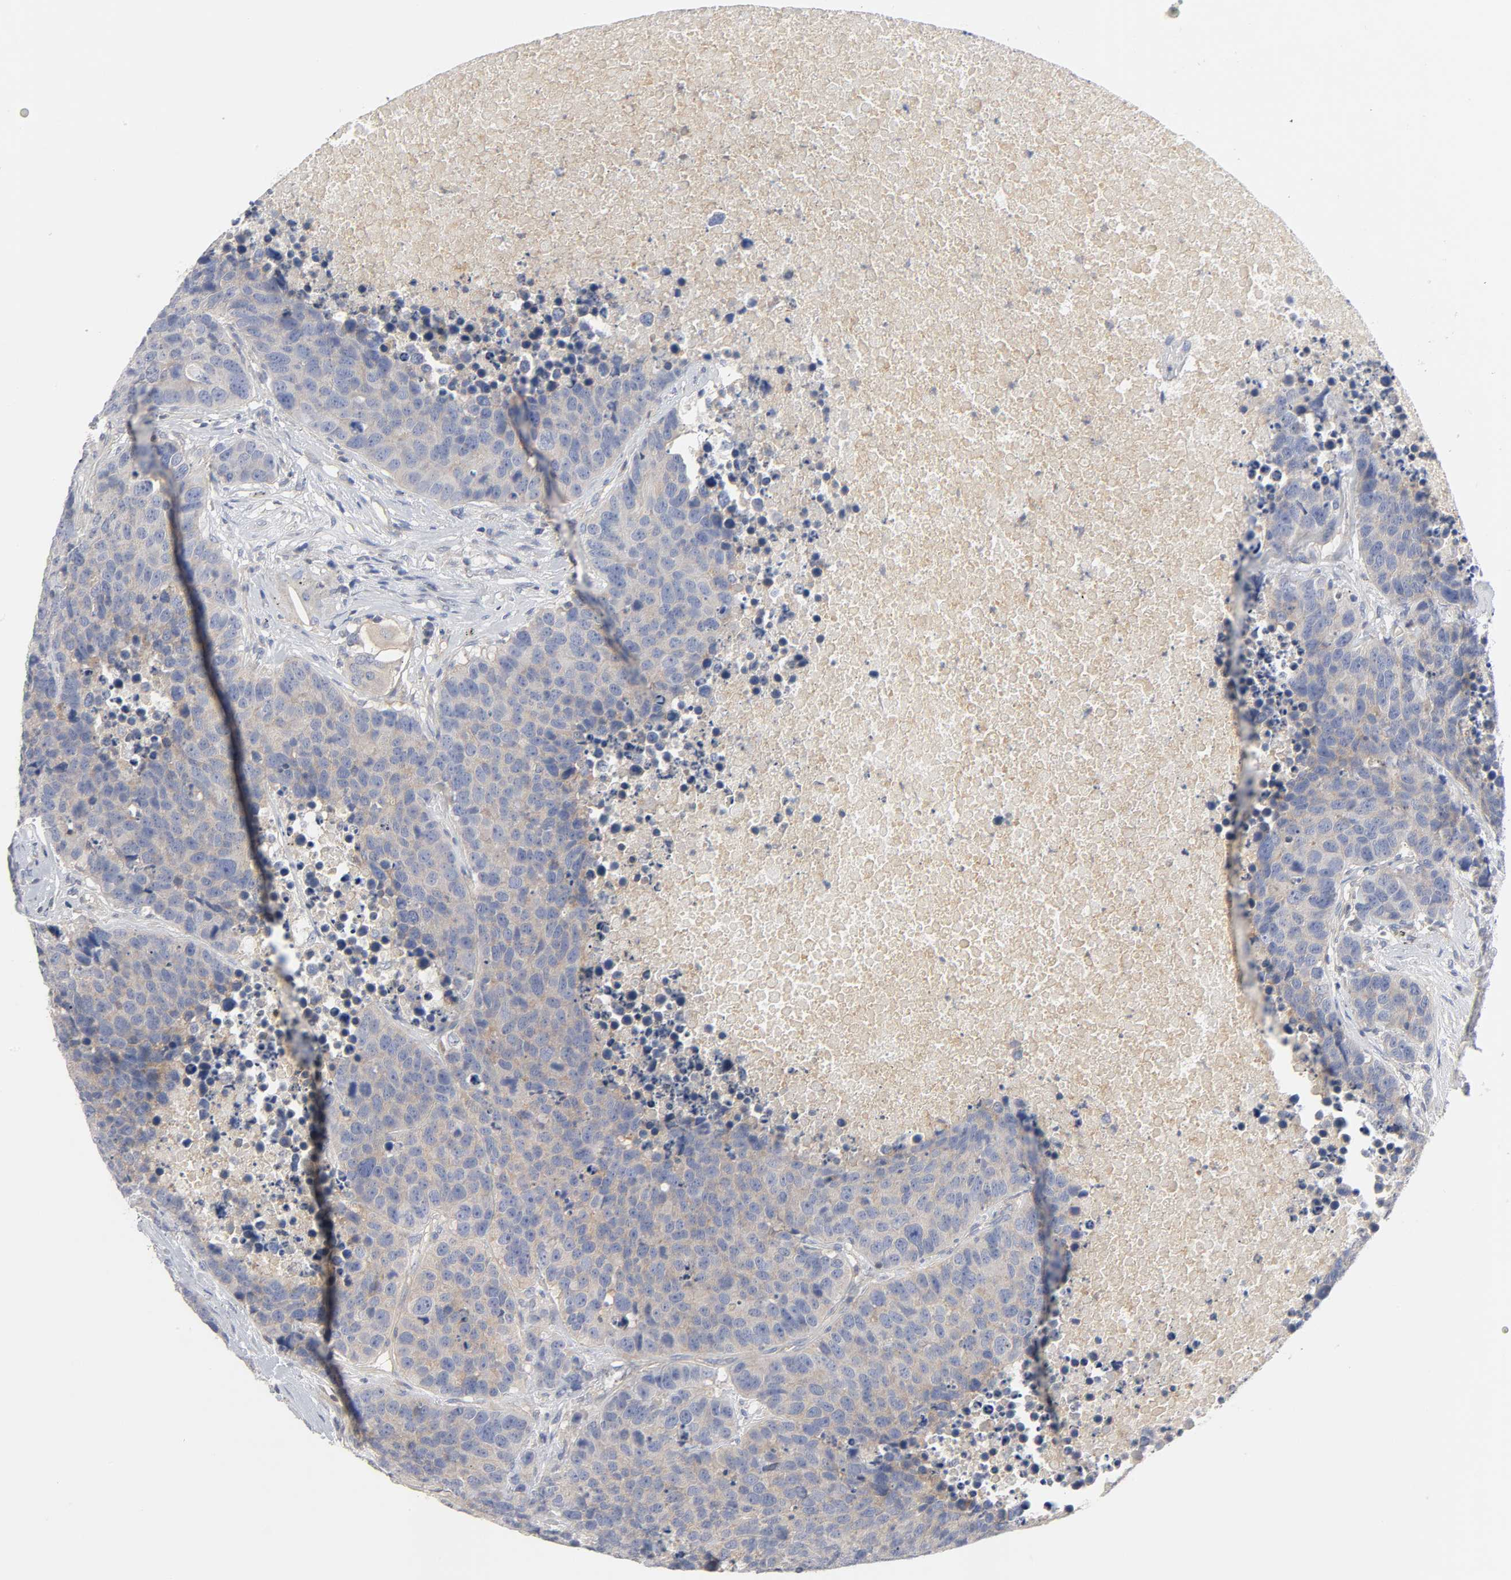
{"staining": {"intensity": "weak", "quantity": ">75%", "location": "cytoplasmic/membranous"}, "tissue": "carcinoid", "cell_type": "Tumor cells", "image_type": "cancer", "snomed": [{"axis": "morphology", "description": "Carcinoid, malignant, NOS"}, {"axis": "topography", "description": "Lung"}], "caption": "The histopathology image demonstrates immunohistochemical staining of carcinoid (malignant). There is weak cytoplasmic/membranous positivity is present in approximately >75% of tumor cells.", "gene": "ROCK1", "patient": {"sex": "male", "age": 60}}